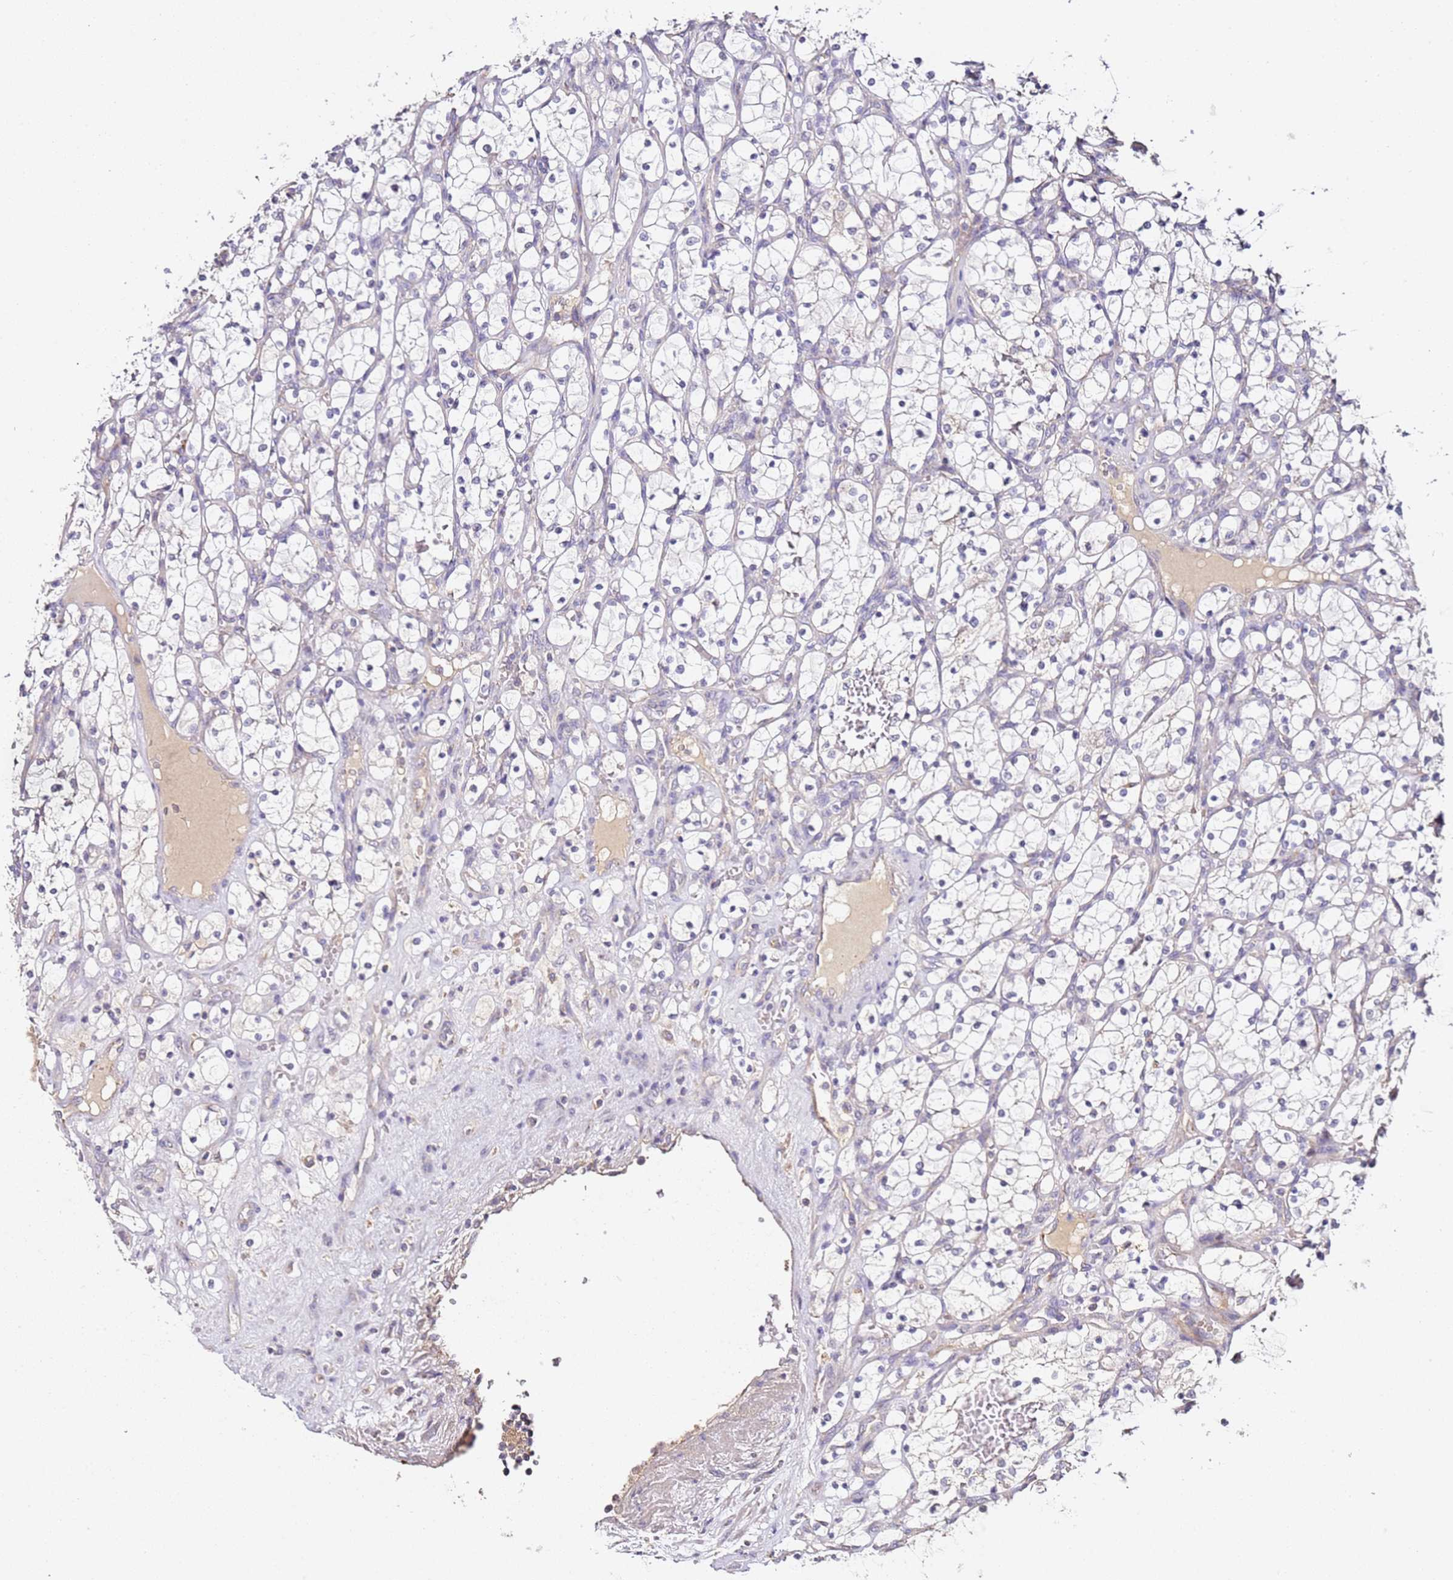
{"staining": {"intensity": "negative", "quantity": "none", "location": "none"}, "tissue": "renal cancer", "cell_type": "Tumor cells", "image_type": "cancer", "snomed": [{"axis": "morphology", "description": "Adenocarcinoma, NOS"}, {"axis": "topography", "description": "Kidney"}], "caption": "High magnification brightfield microscopy of renal cancer stained with DAB (3,3'-diaminobenzidine) (brown) and counterstained with hematoxylin (blue): tumor cells show no significant positivity. (Stains: DAB (3,3'-diaminobenzidine) immunohistochemistry with hematoxylin counter stain, Microscopy: brightfield microscopy at high magnification).", "gene": "OR2B11", "patient": {"sex": "female", "age": 69}}